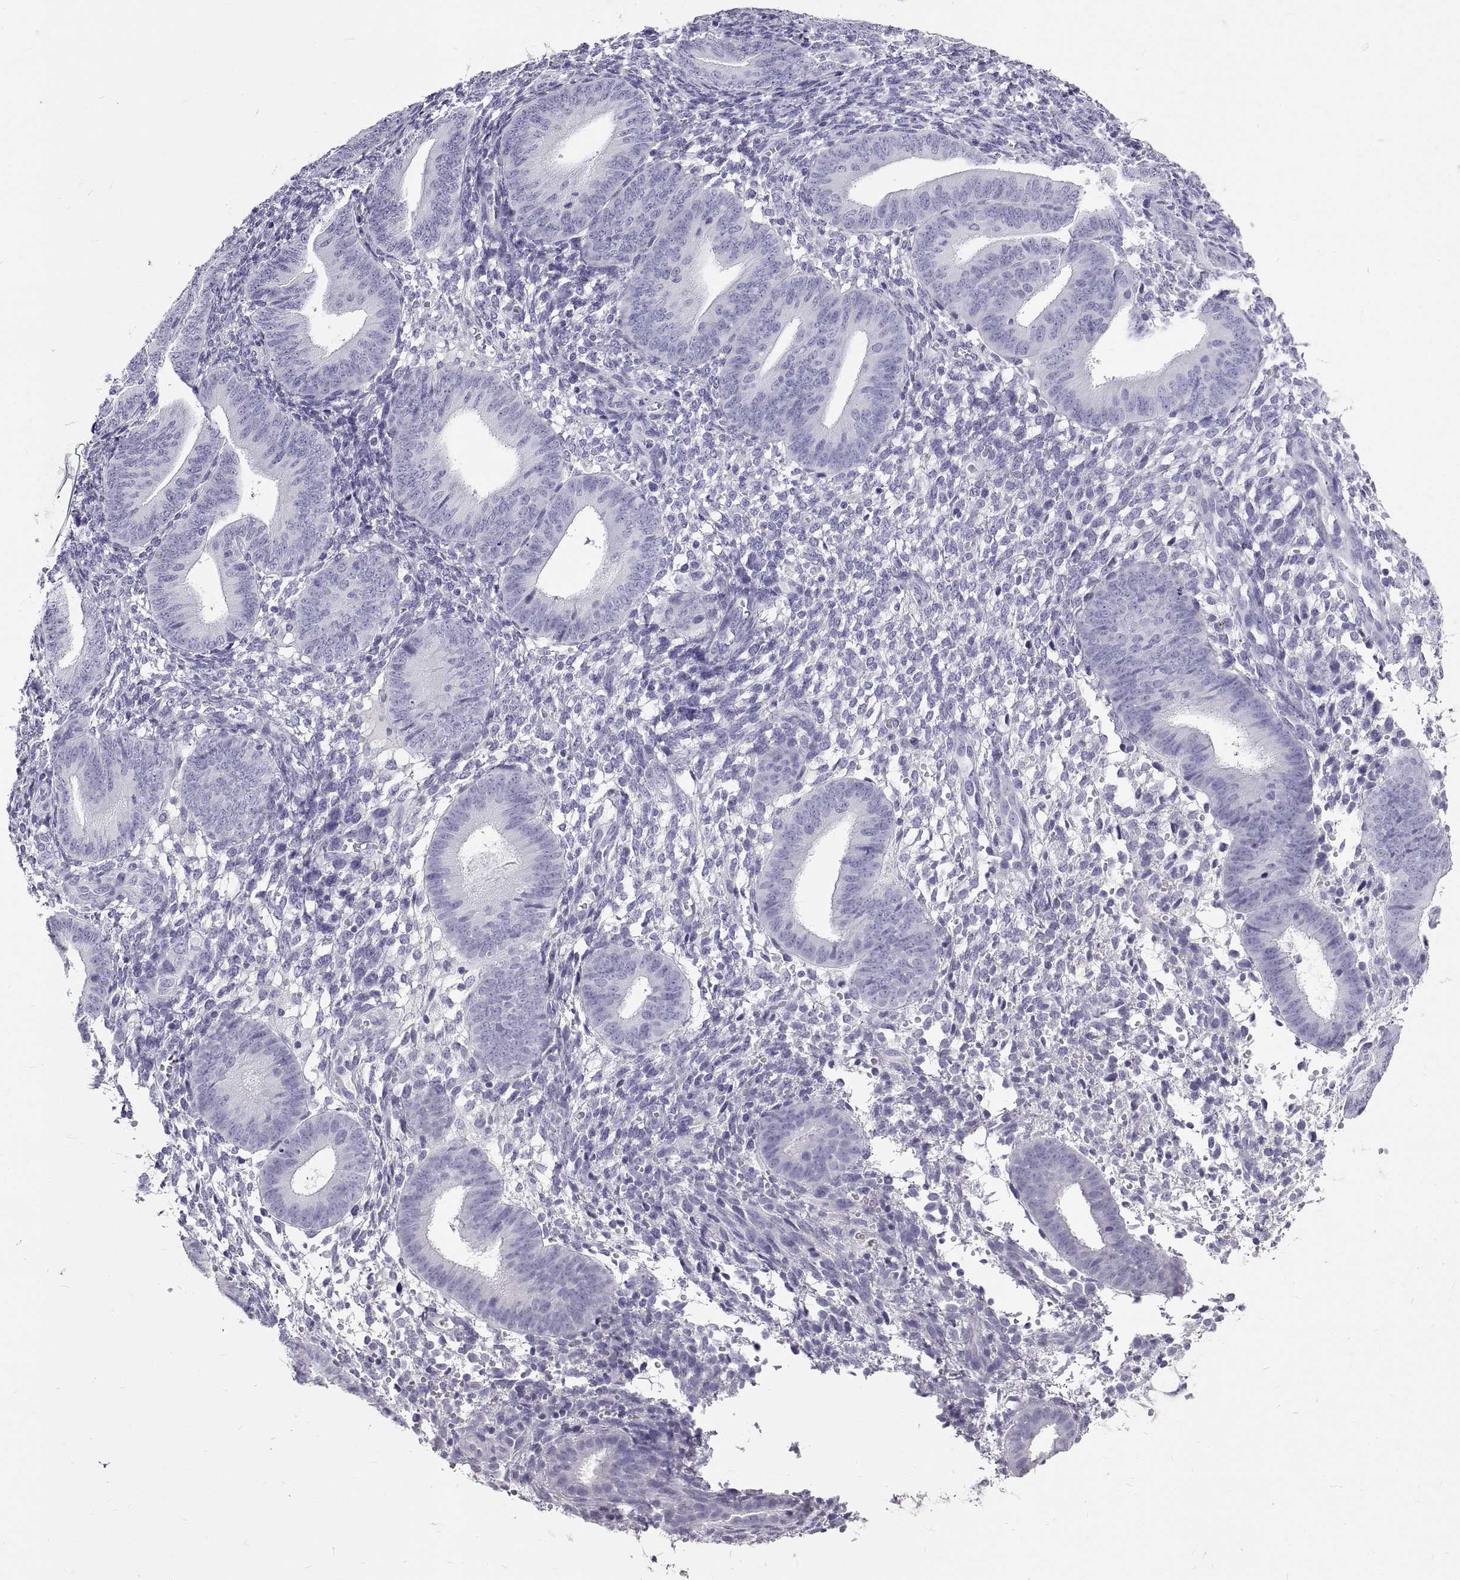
{"staining": {"intensity": "negative", "quantity": "none", "location": "none"}, "tissue": "endometrium", "cell_type": "Cells in endometrial stroma", "image_type": "normal", "snomed": [{"axis": "morphology", "description": "Normal tissue, NOS"}, {"axis": "topography", "description": "Endometrium"}], "caption": "An immunohistochemistry (IHC) micrograph of unremarkable endometrium is shown. There is no staining in cells in endometrial stroma of endometrium. (DAB (3,3'-diaminobenzidine) immunohistochemistry with hematoxylin counter stain).", "gene": "GNG12", "patient": {"sex": "female", "age": 39}}